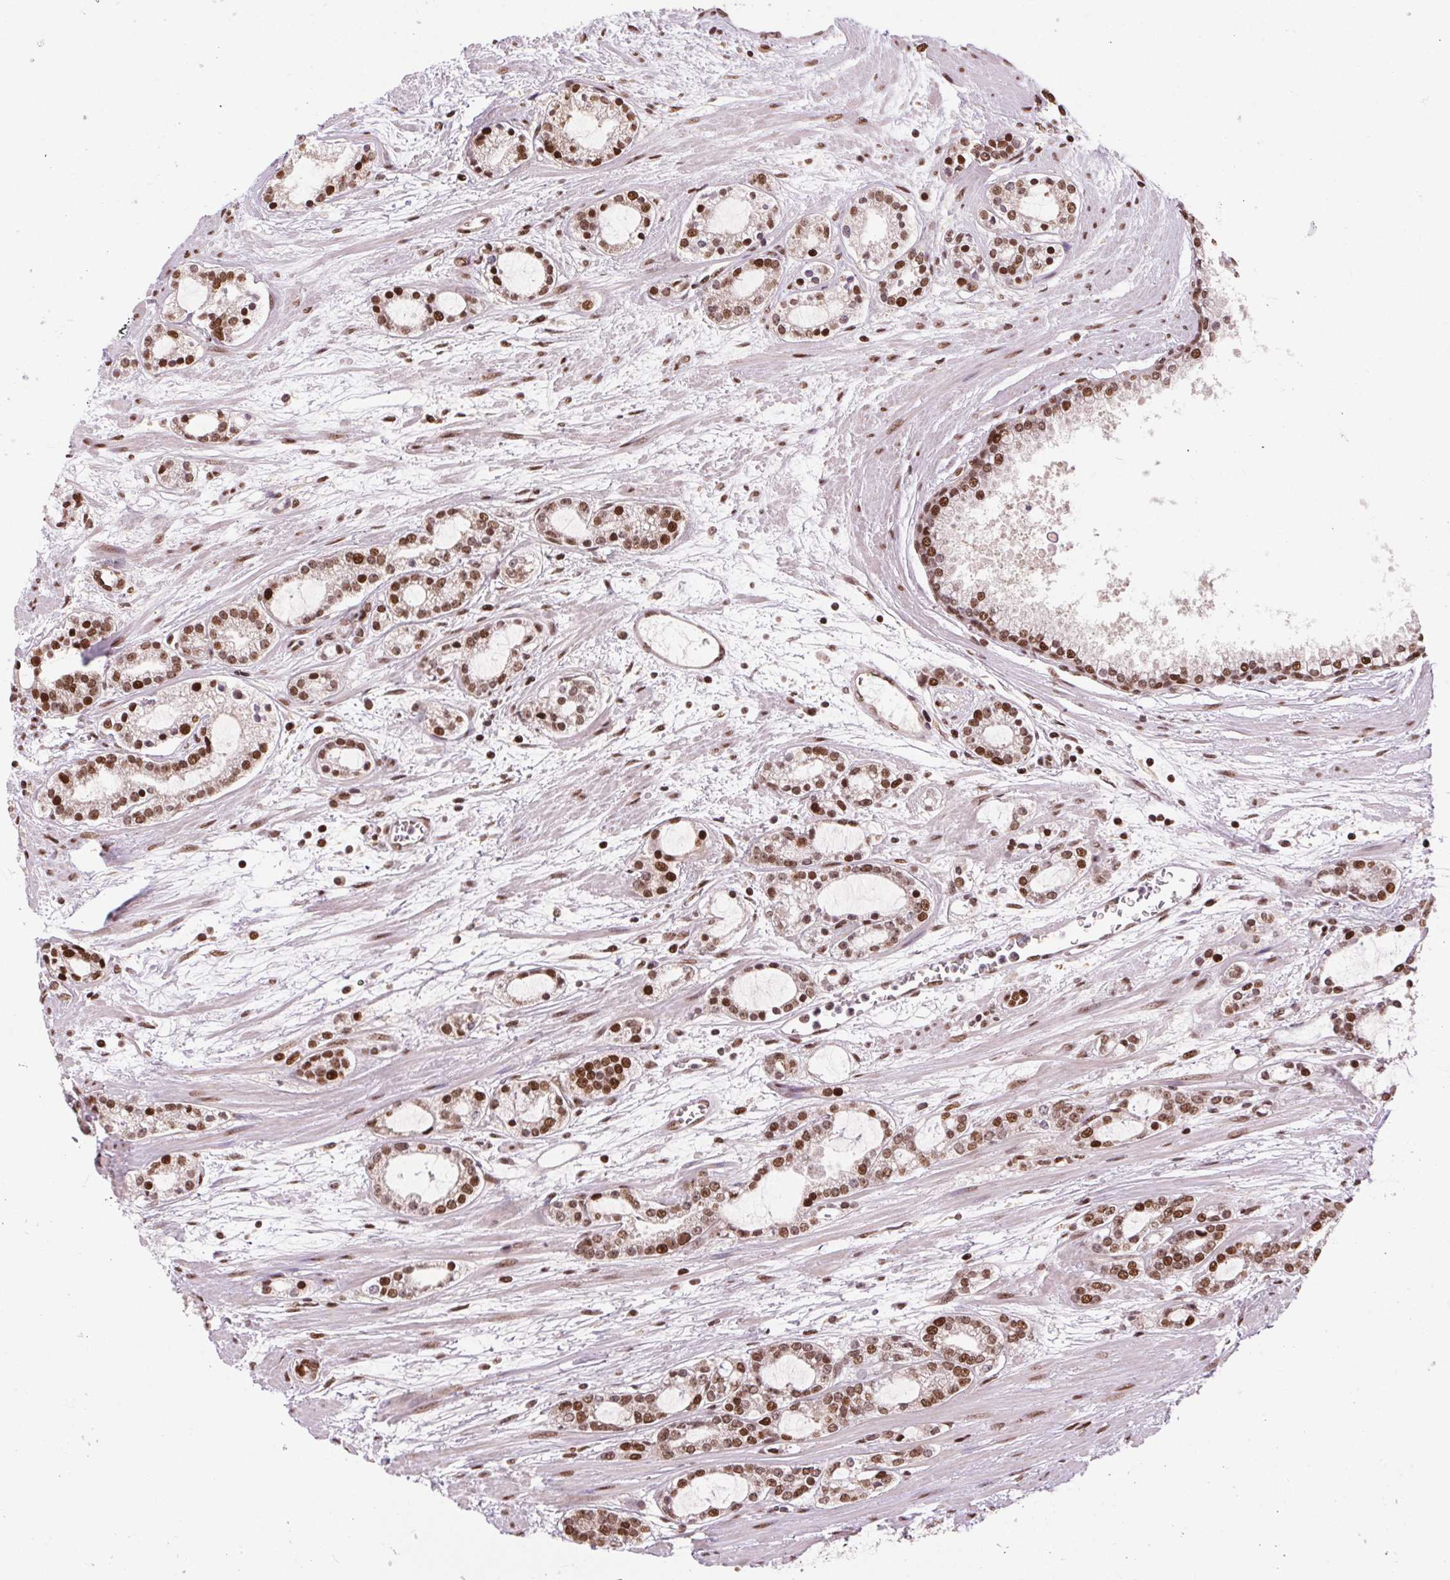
{"staining": {"intensity": "moderate", "quantity": ">75%", "location": "nuclear"}, "tissue": "prostate cancer", "cell_type": "Tumor cells", "image_type": "cancer", "snomed": [{"axis": "morphology", "description": "Adenocarcinoma, Medium grade"}, {"axis": "topography", "description": "Prostate"}], "caption": "Protein staining shows moderate nuclear staining in about >75% of tumor cells in prostate cancer.", "gene": "RAD23A", "patient": {"sex": "male", "age": 57}}